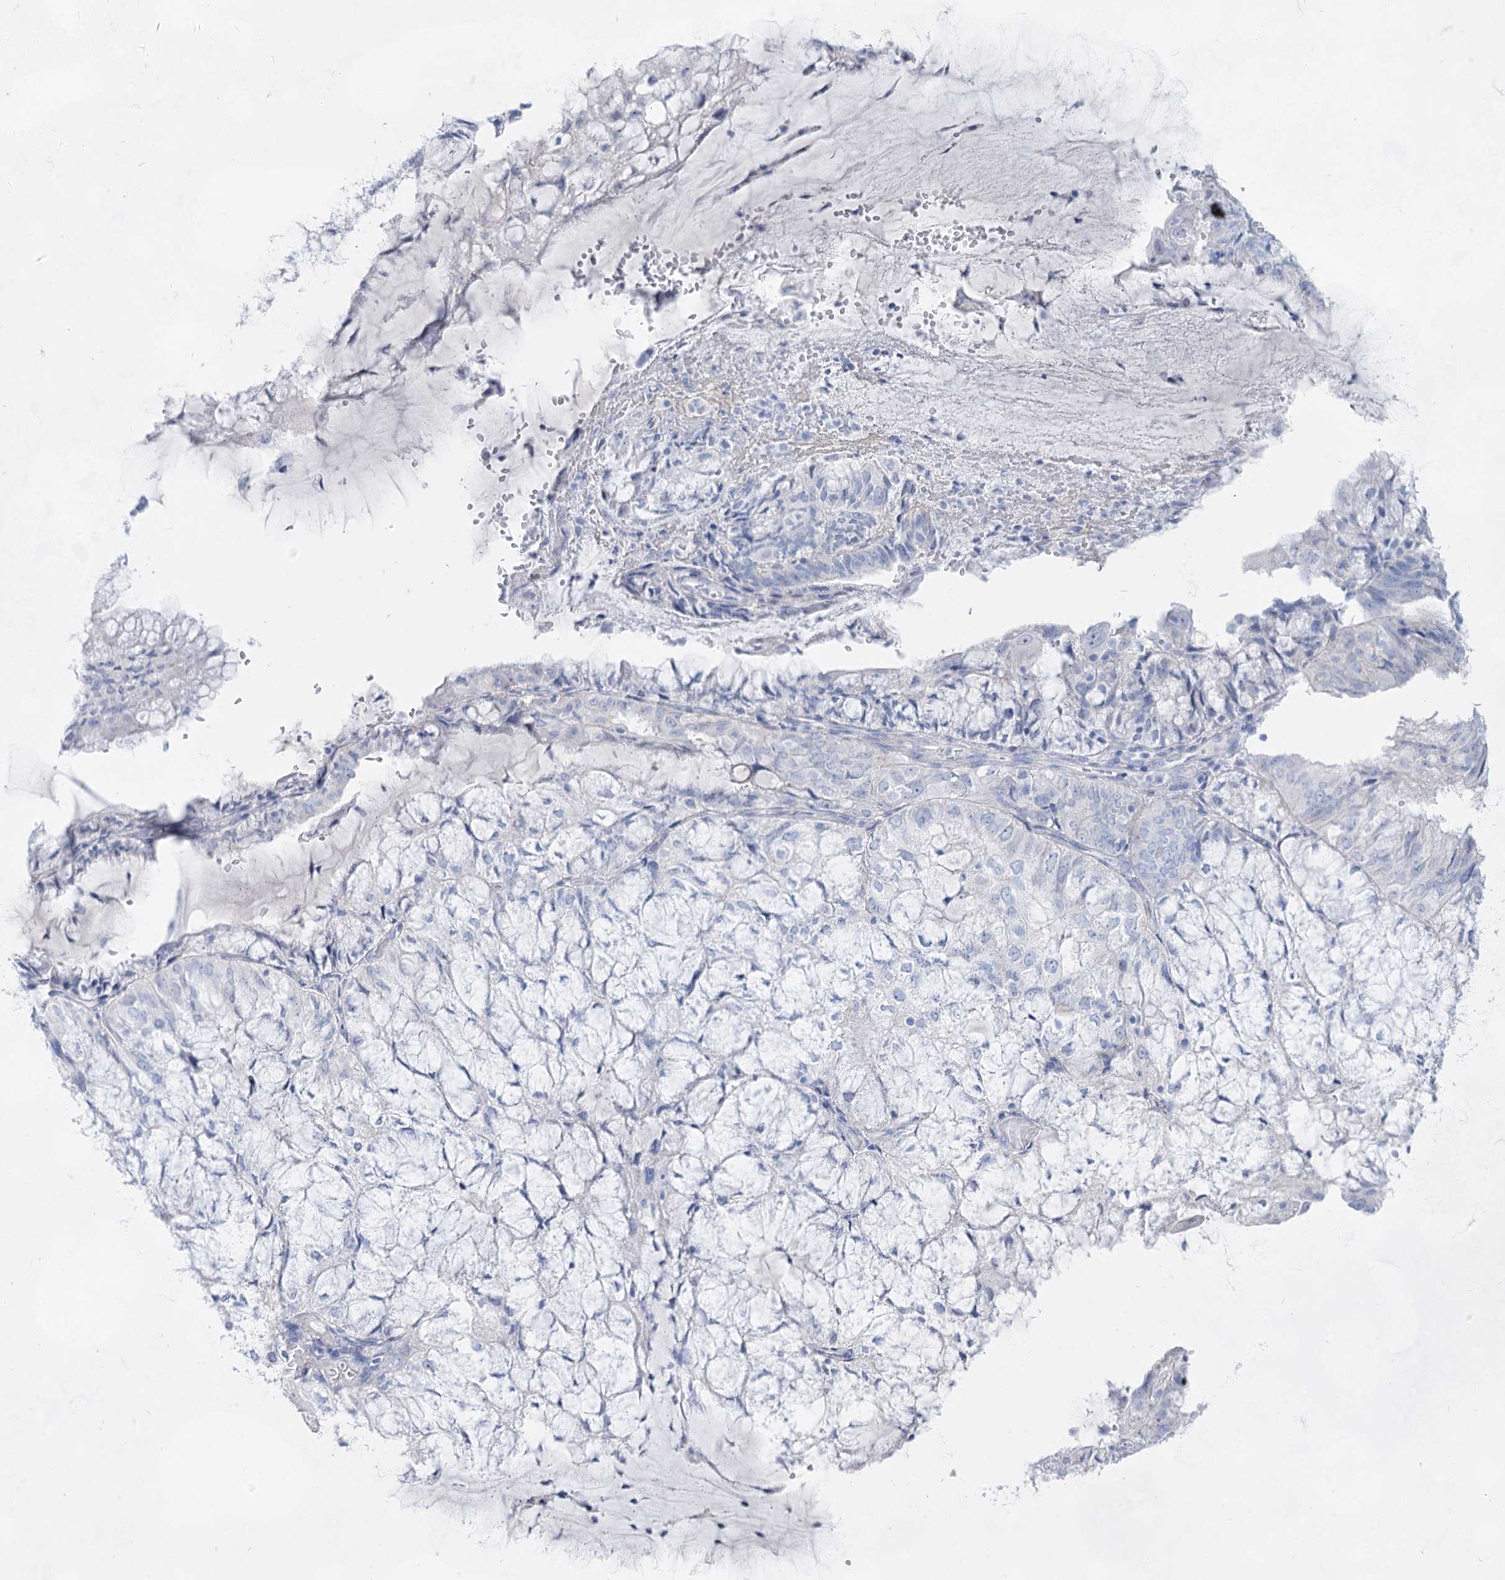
{"staining": {"intensity": "negative", "quantity": "none", "location": "none"}, "tissue": "endometrial cancer", "cell_type": "Tumor cells", "image_type": "cancer", "snomed": [{"axis": "morphology", "description": "Adenocarcinoma, NOS"}, {"axis": "topography", "description": "Endometrium"}], "caption": "Immunohistochemistry image of neoplastic tissue: human endometrial adenocarcinoma stained with DAB (3,3'-diaminobenzidine) shows no significant protein positivity in tumor cells.", "gene": "ACRV1", "patient": {"sex": "female", "age": 81}}